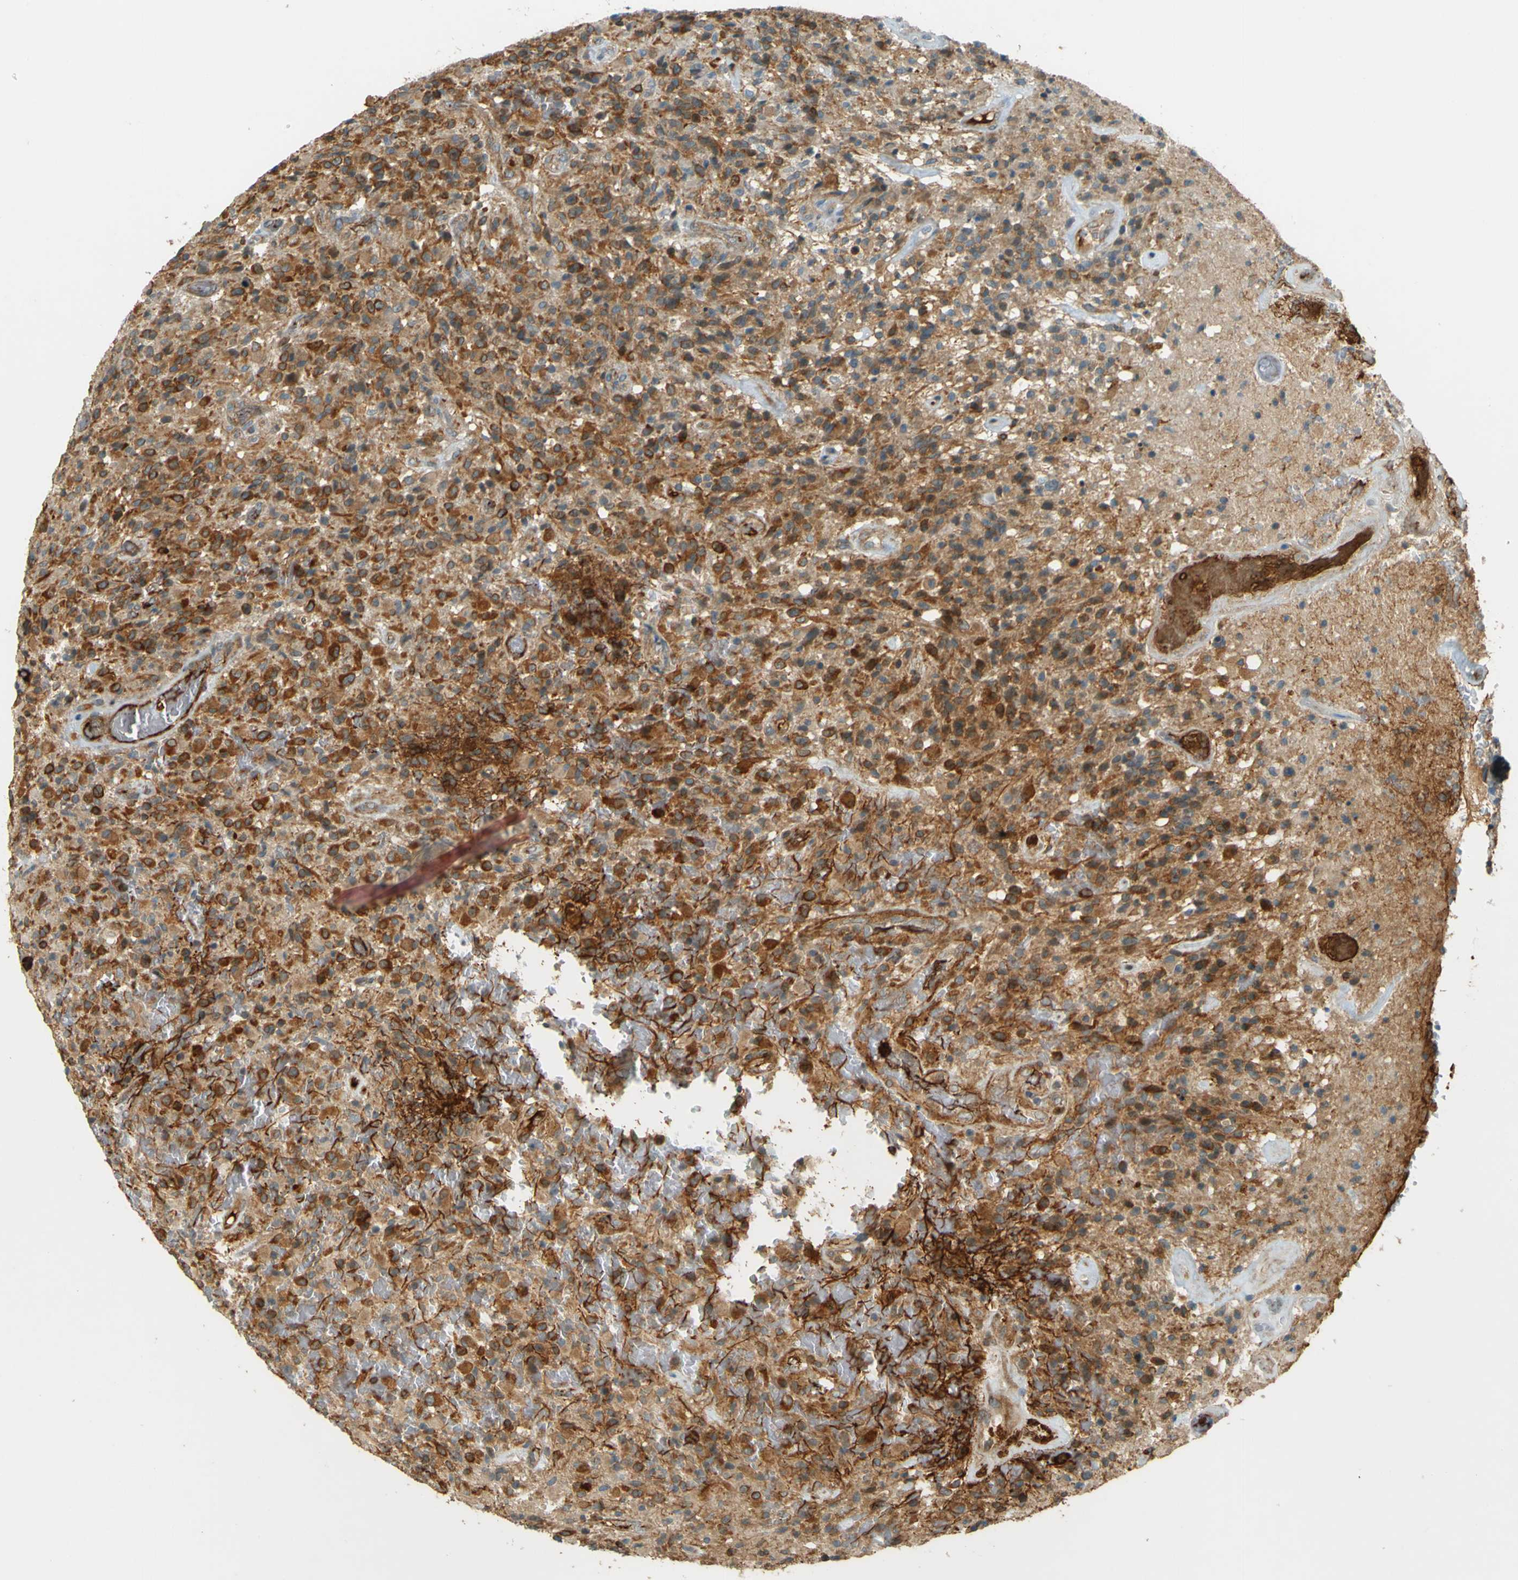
{"staining": {"intensity": "moderate", "quantity": ">75%", "location": "cytoplasmic/membranous"}, "tissue": "glioma", "cell_type": "Tumor cells", "image_type": "cancer", "snomed": [{"axis": "morphology", "description": "Glioma, malignant, High grade"}, {"axis": "topography", "description": "Brain"}], "caption": "The histopathology image shows staining of glioma, revealing moderate cytoplasmic/membranous protein positivity (brown color) within tumor cells.", "gene": "LPCAT1", "patient": {"sex": "male", "age": 71}}